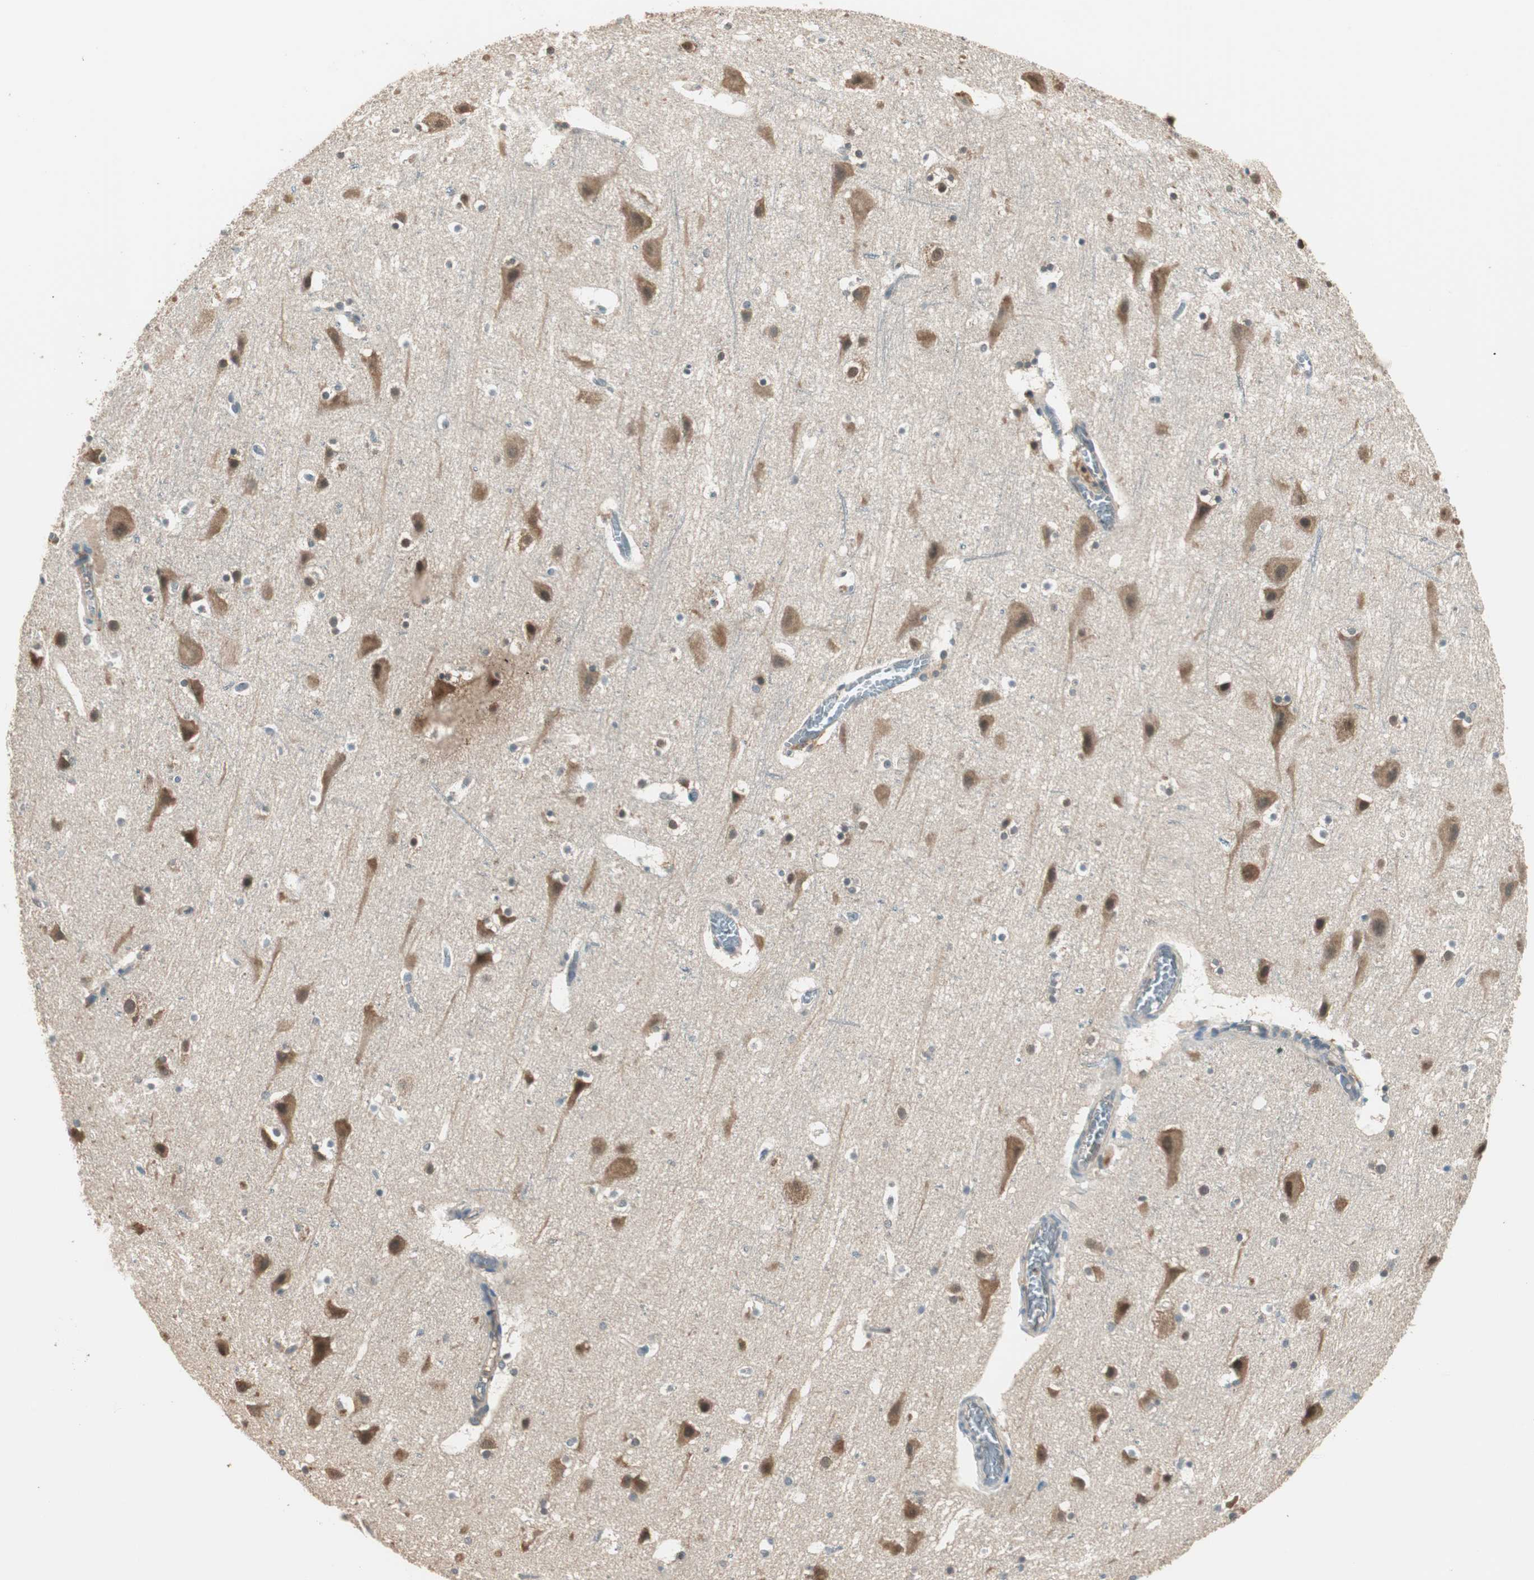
{"staining": {"intensity": "negative", "quantity": "none", "location": "none"}, "tissue": "cerebral cortex", "cell_type": "Endothelial cells", "image_type": "normal", "snomed": [{"axis": "morphology", "description": "Normal tissue, NOS"}, {"axis": "topography", "description": "Cerebral cortex"}], "caption": "There is no significant positivity in endothelial cells of cerebral cortex. (DAB (3,3'-diaminobenzidine) IHC visualized using brightfield microscopy, high magnification).", "gene": "USP5", "patient": {"sex": "male", "age": 45}}